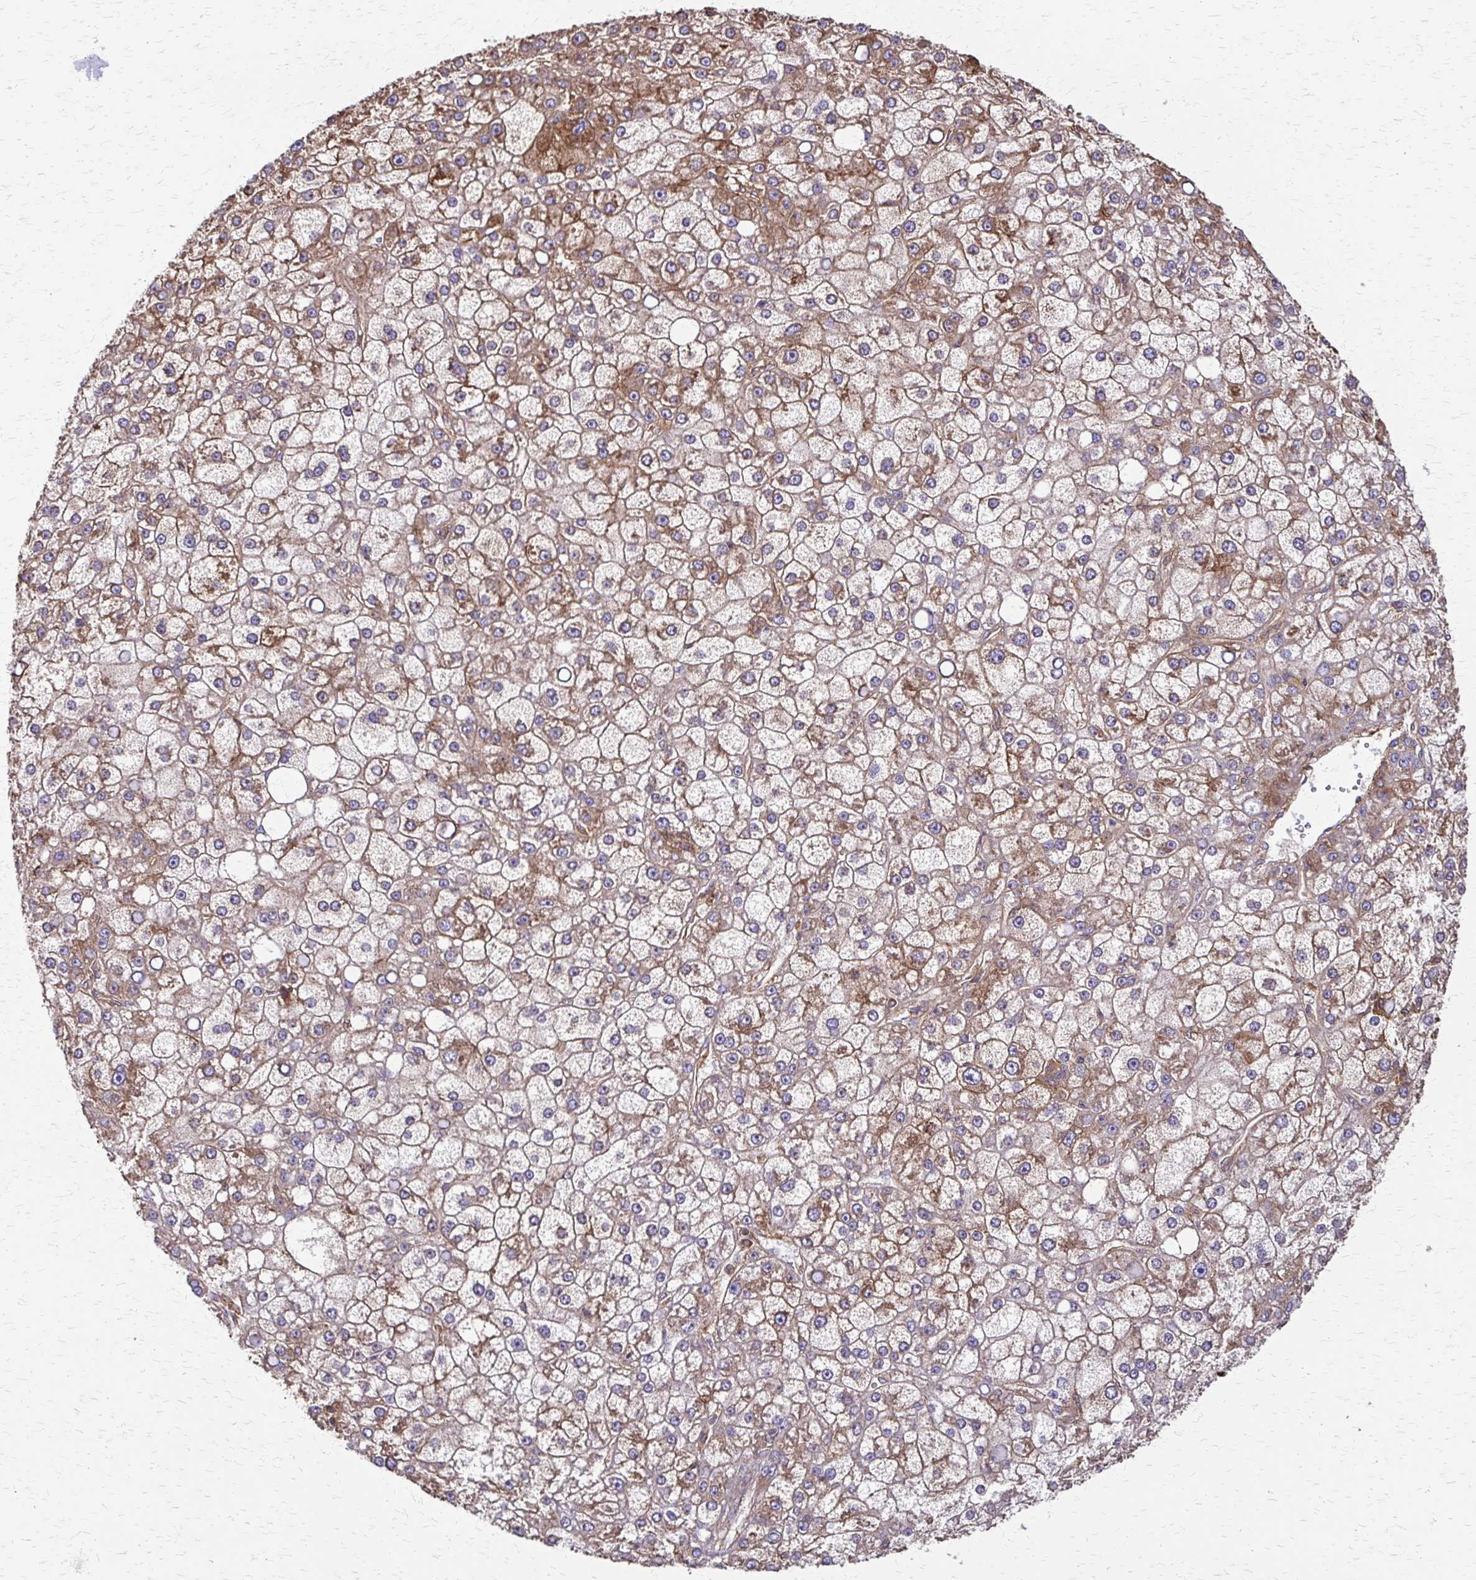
{"staining": {"intensity": "weak", "quantity": "25%-75%", "location": "cytoplasmic/membranous"}, "tissue": "liver cancer", "cell_type": "Tumor cells", "image_type": "cancer", "snomed": [{"axis": "morphology", "description": "Carcinoma, Hepatocellular, NOS"}, {"axis": "topography", "description": "Liver"}], "caption": "A brown stain shows weak cytoplasmic/membranous expression of a protein in liver cancer tumor cells.", "gene": "EEF2", "patient": {"sex": "male", "age": 67}}